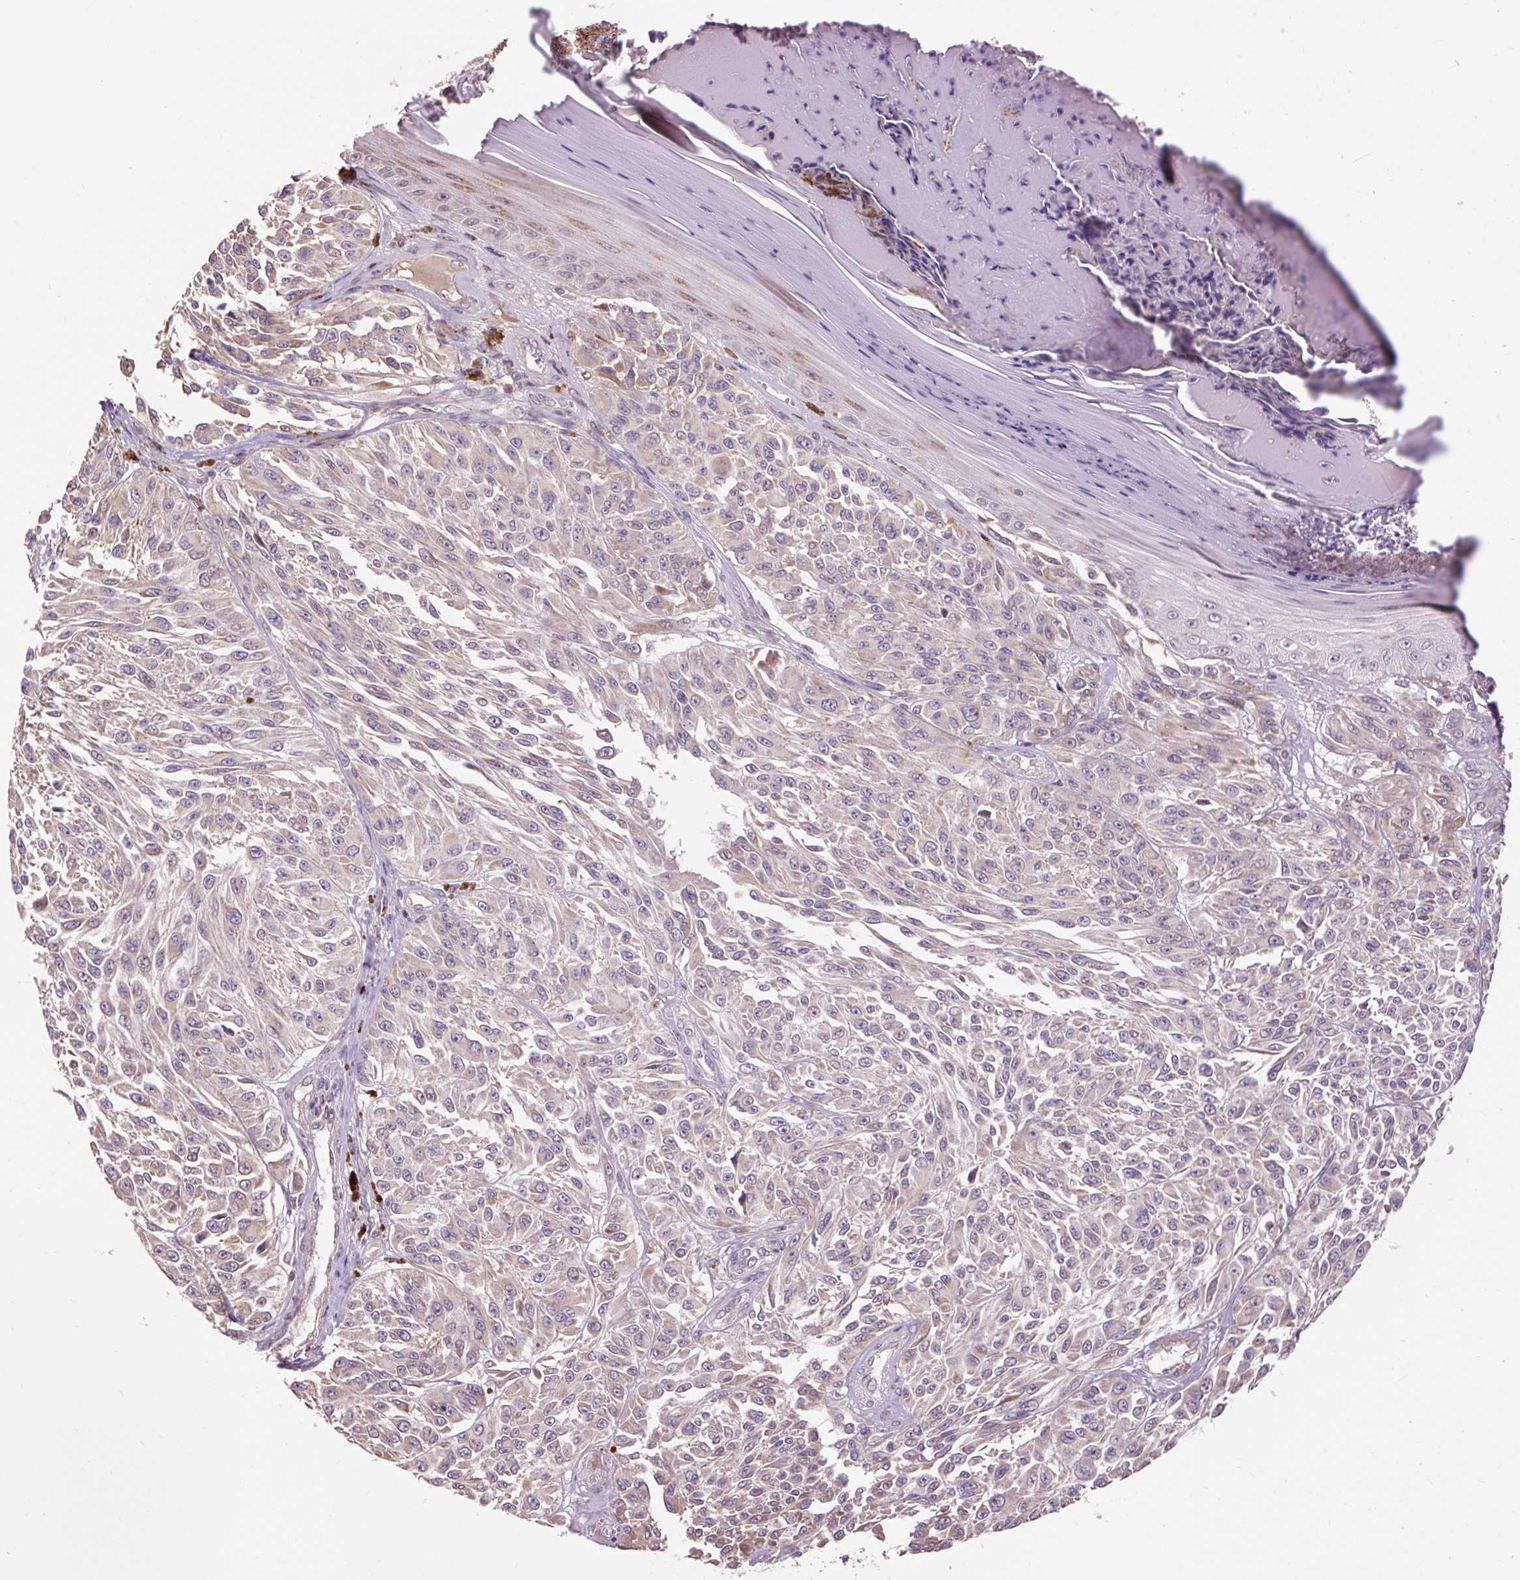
{"staining": {"intensity": "weak", "quantity": "25%-75%", "location": "cytoplasmic/membranous"}, "tissue": "melanoma", "cell_type": "Tumor cells", "image_type": "cancer", "snomed": [{"axis": "morphology", "description": "Malignant melanoma, NOS"}, {"axis": "topography", "description": "Skin"}], "caption": "The image shows immunohistochemical staining of melanoma. There is weak cytoplasmic/membranous positivity is present in approximately 25%-75% of tumor cells. Using DAB (brown) and hematoxylin (blue) stains, captured at high magnification using brightfield microscopy.", "gene": "PRIMPOL", "patient": {"sex": "male", "age": 94}}